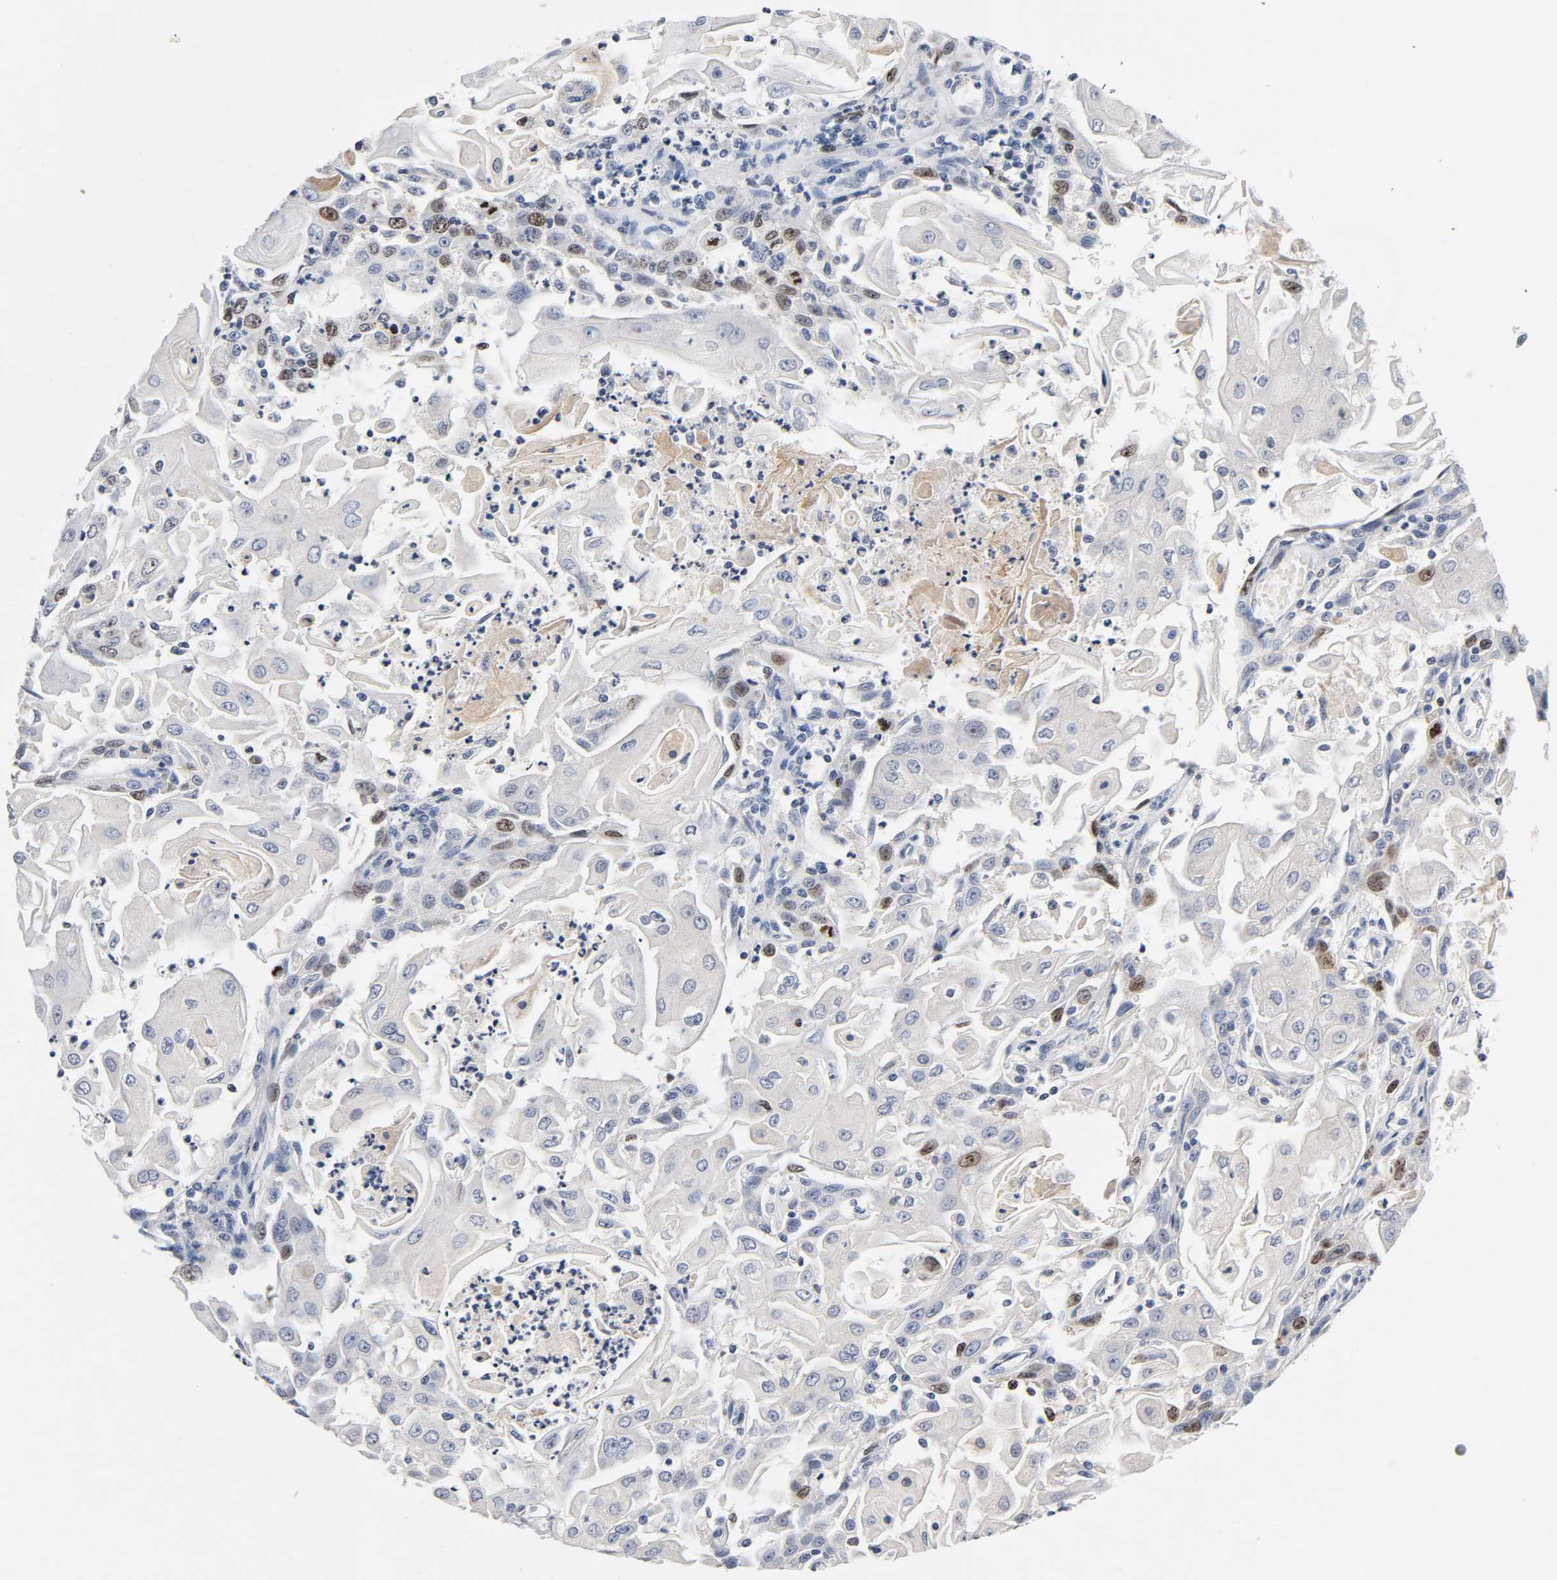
{"staining": {"intensity": "moderate", "quantity": "<25%", "location": "nuclear"}, "tissue": "head and neck cancer", "cell_type": "Tumor cells", "image_type": "cancer", "snomed": [{"axis": "morphology", "description": "Squamous cell carcinoma, NOS"}, {"axis": "topography", "description": "Oral tissue"}, {"axis": "topography", "description": "Head-Neck"}], "caption": "A brown stain shows moderate nuclear expression of a protein in squamous cell carcinoma (head and neck) tumor cells.", "gene": "BIRC5", "patient": {"sex": "female", "age": 76}}